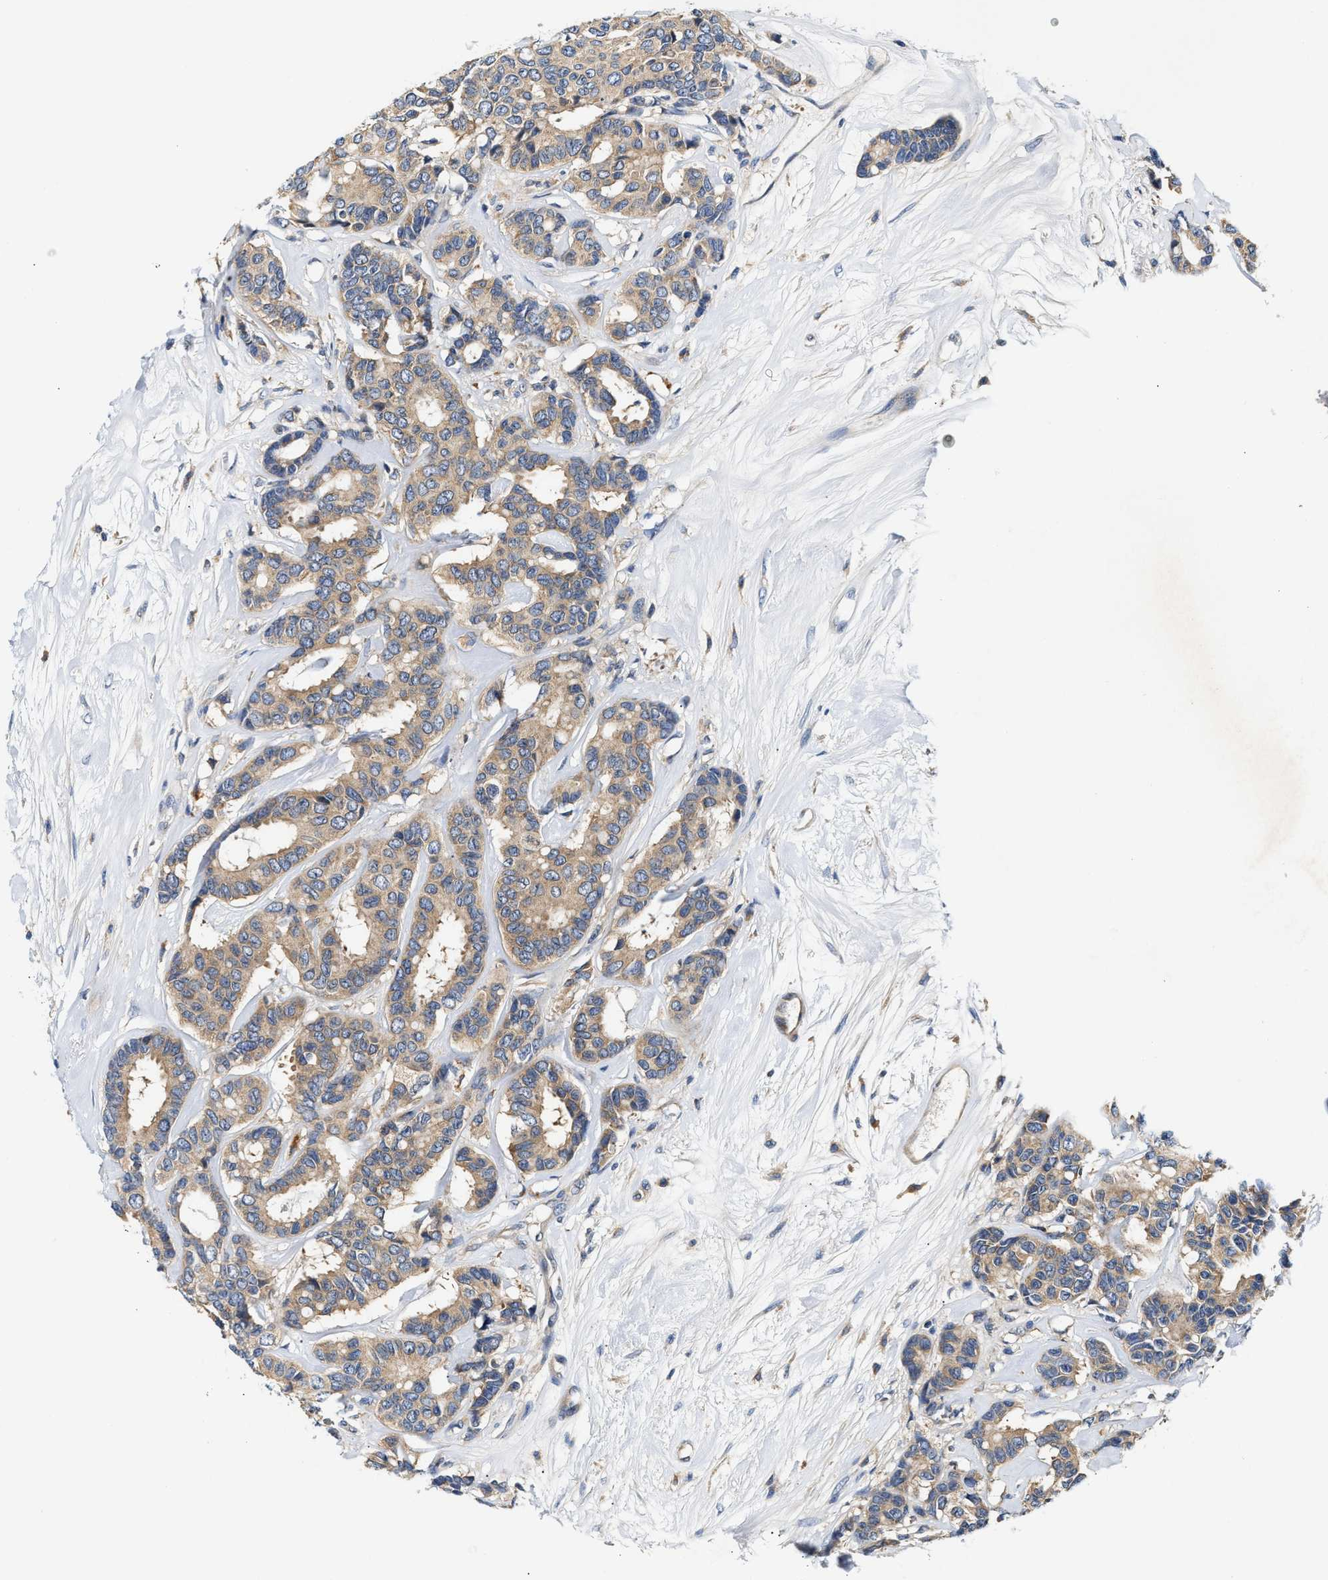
{"staining": {"intensity": "weak", "quantity": ">75%", "location": "cytoplasmic/membranous"}, "tissue": "breast cancer", "cell_type": "Tumor cells", "image_type": "cancer", "snomed": [{"axis": "morphology", "description": "Duct carcinoma"}, {"axis": "topography", "description": "Breast"}], "caption": "Intraductal carcinoma (breast) tissue reveals weak cytoplasmic/membranous staining in about >75% of tumor cells", "gene": "FAM185A", "patient": {"sex": "female", "age": 87}}